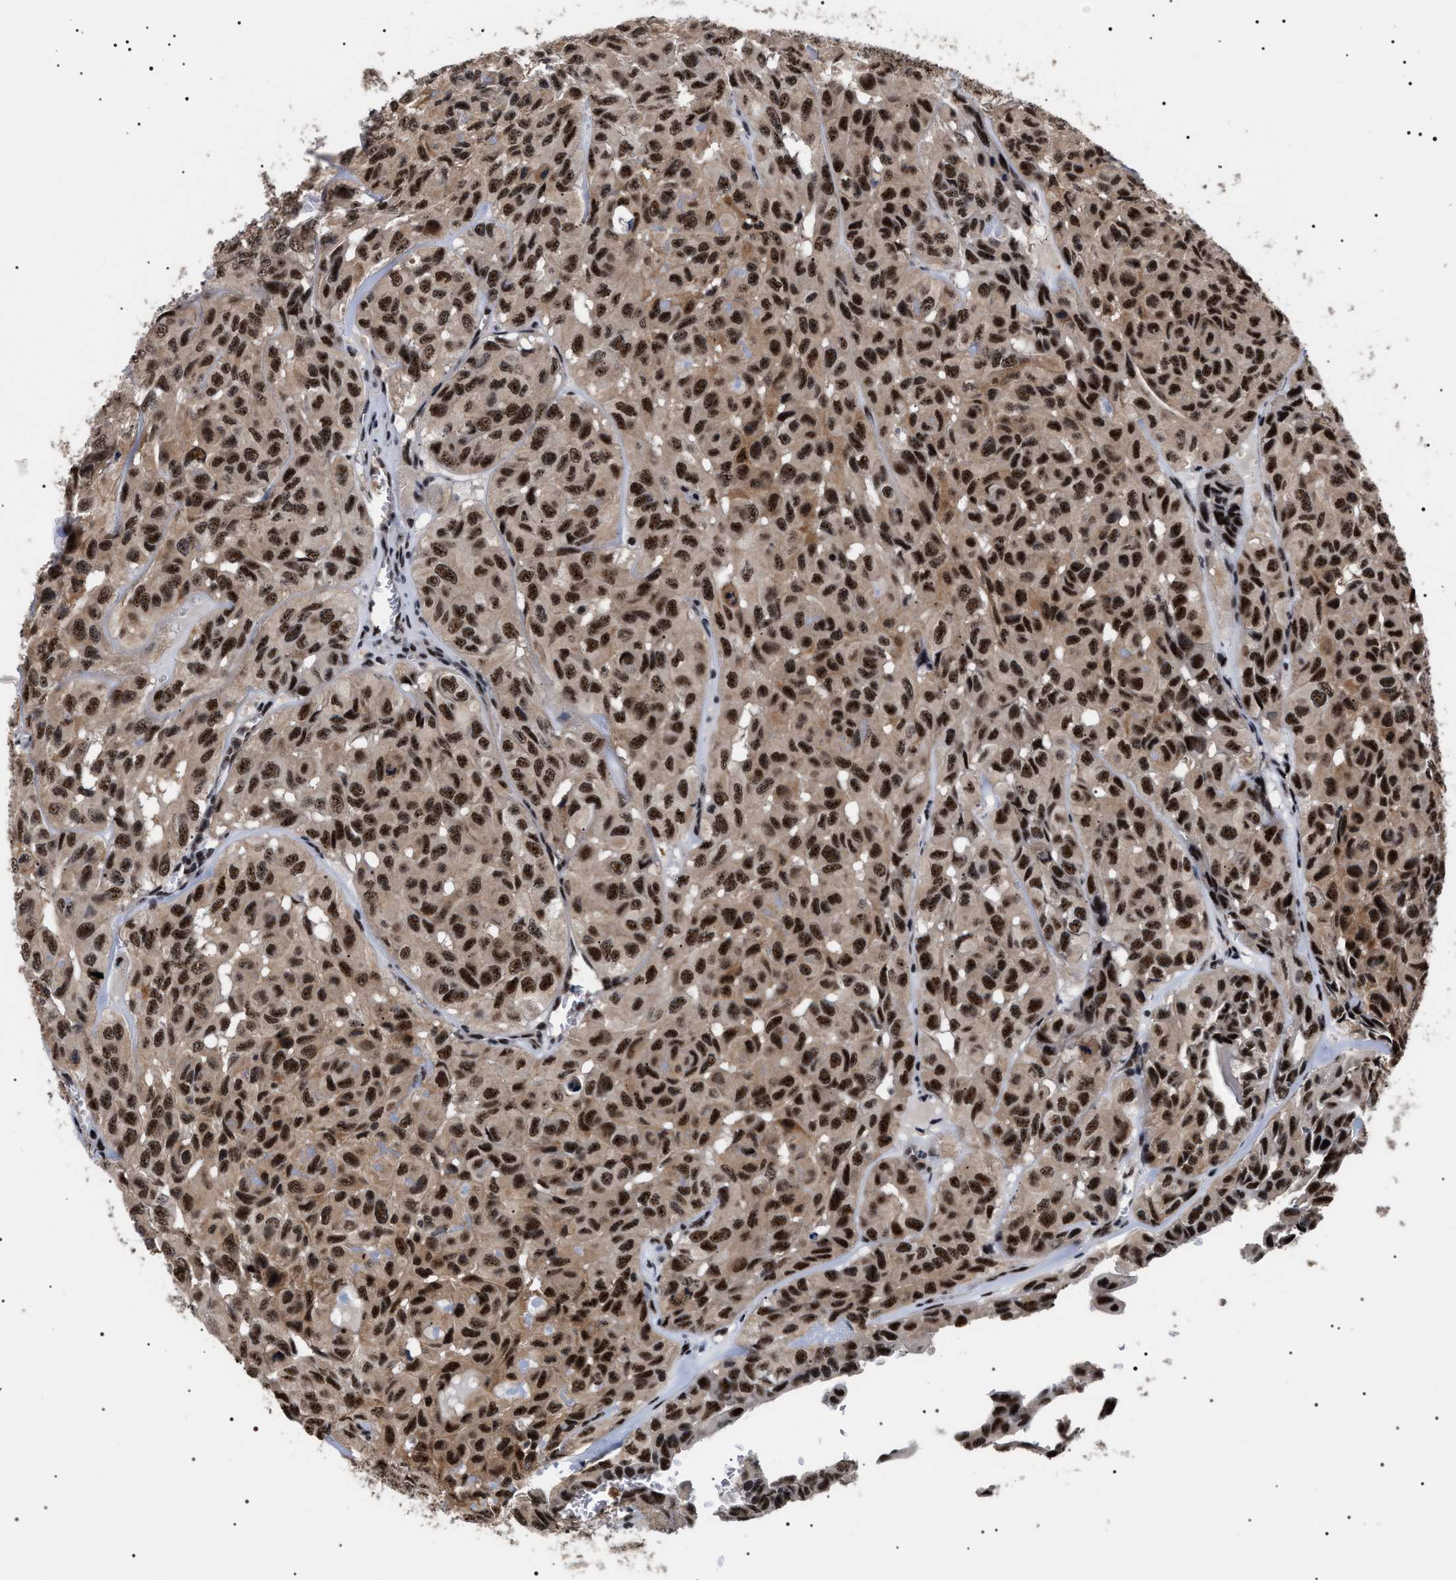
{"staining": {"intensity": "strong", "quantity": ">75%", "location": "nuclear"}, "tissue": "head and neck cancer", "cell_type": "Tumor cells", "image_type": "cancer", "snomed": [{"axis": "morphology", "description": "Adenocarcinoma, NOS"}, {"axis": "topography", "description": "Salivary gland, NOS"}, {"axis": "topography", "description": "Head-Neck"}], "caption": "Human head and neck cancer stained for a protein (brown) demonstrates strong nuclear positive staining in about >75% of tumor cells.", "gene": "CAAP1", "patient": {"sex": "female", "age": 76}}